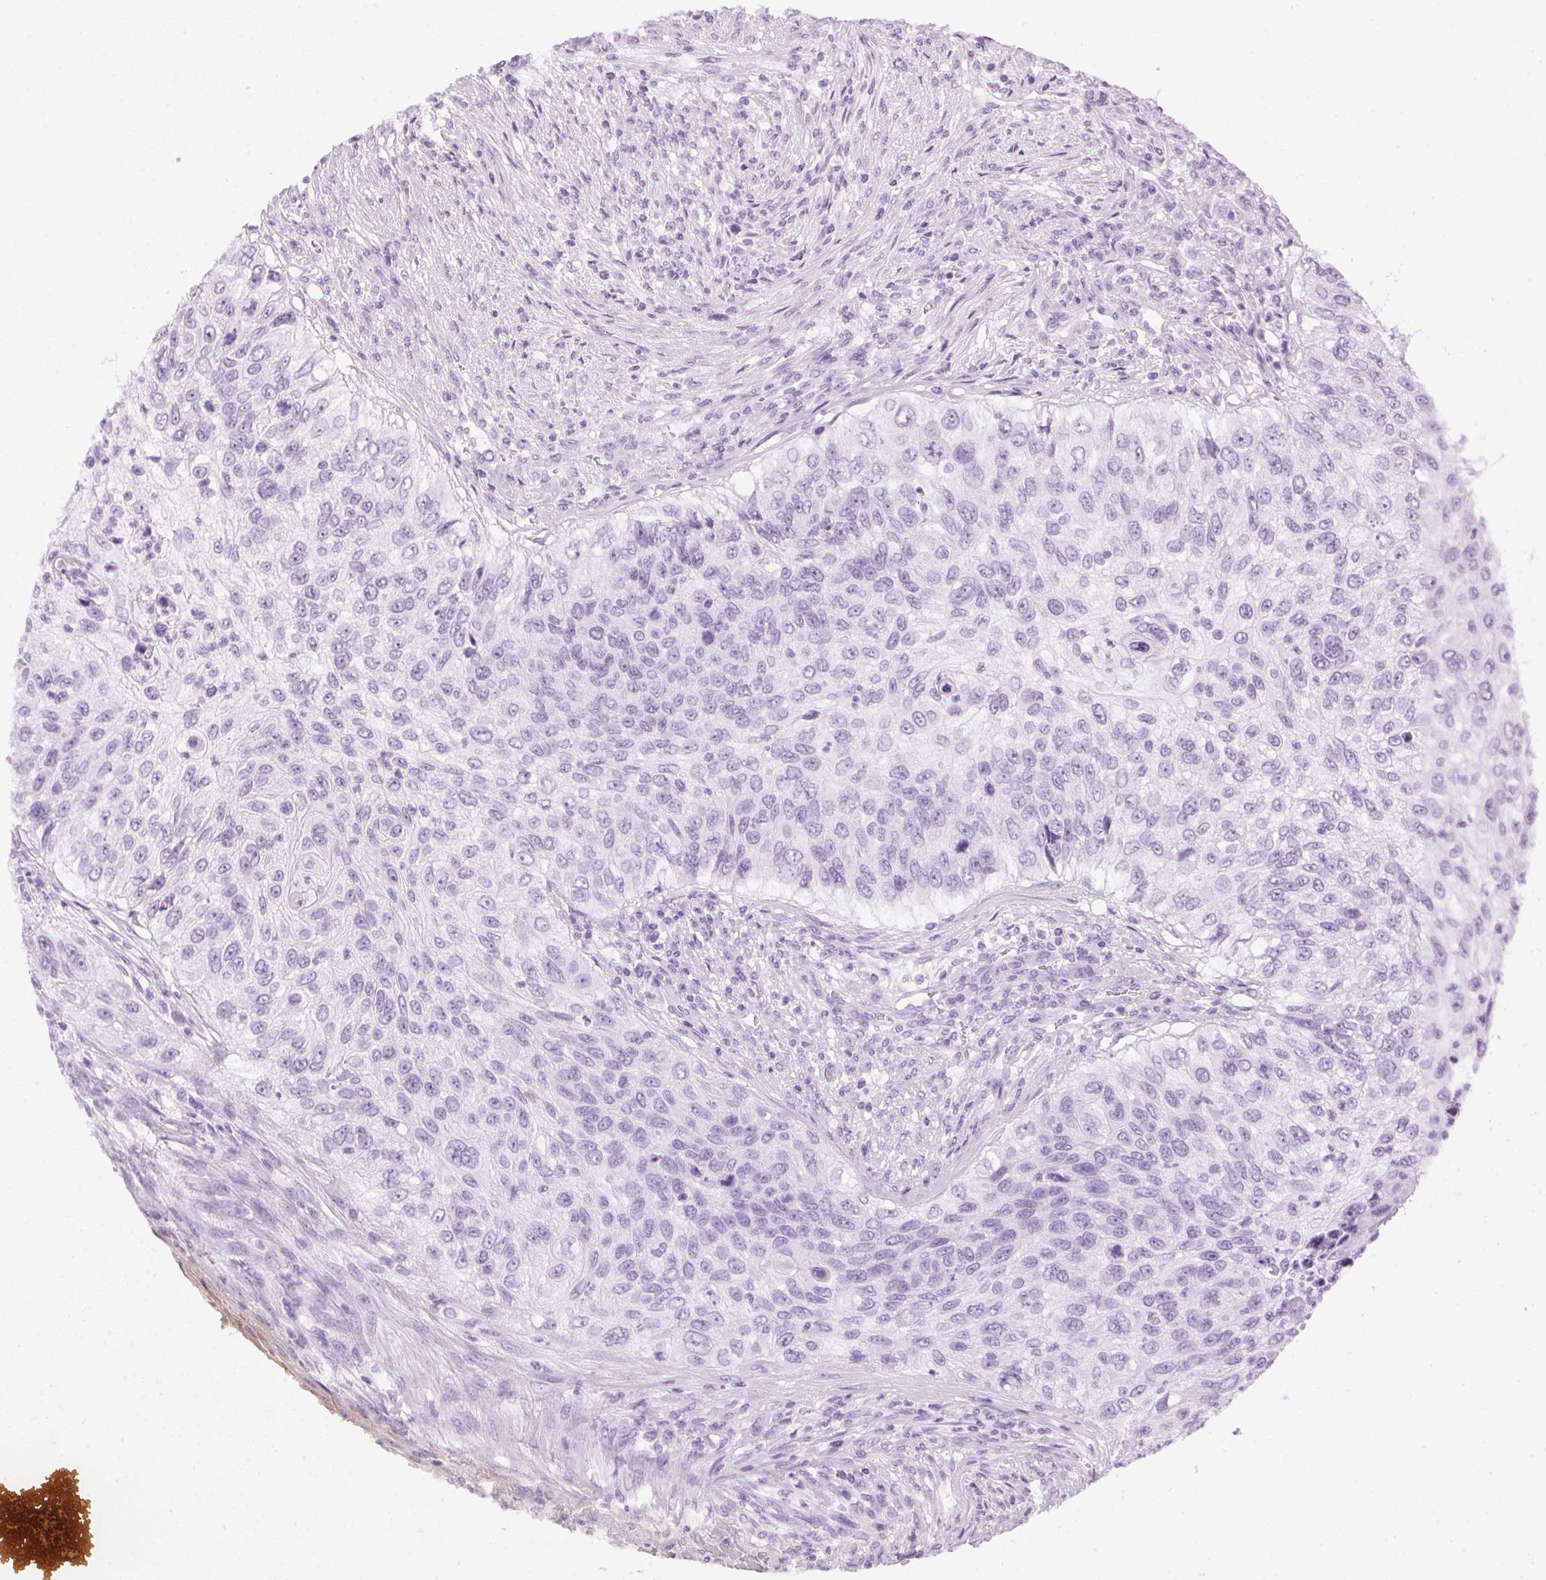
{"staining": {"intensity": "negative", "quantity": "none", "location": "none"}, "tissue": "urothelial cancer", "cell_type": "Tumor cells", "image_type": "cancer", "snomed": [{"axis": "morphology", "description": "Urothelial carcinoma, High grade"}, {"axis": "topography", "description": "Urinary bladder"}], "caption": "Histopathology image shows no significant protein positivity in tumor cells of urothelial cancer.", "gene": "SP7", "patient": {"sex": "female", "age": 60}}